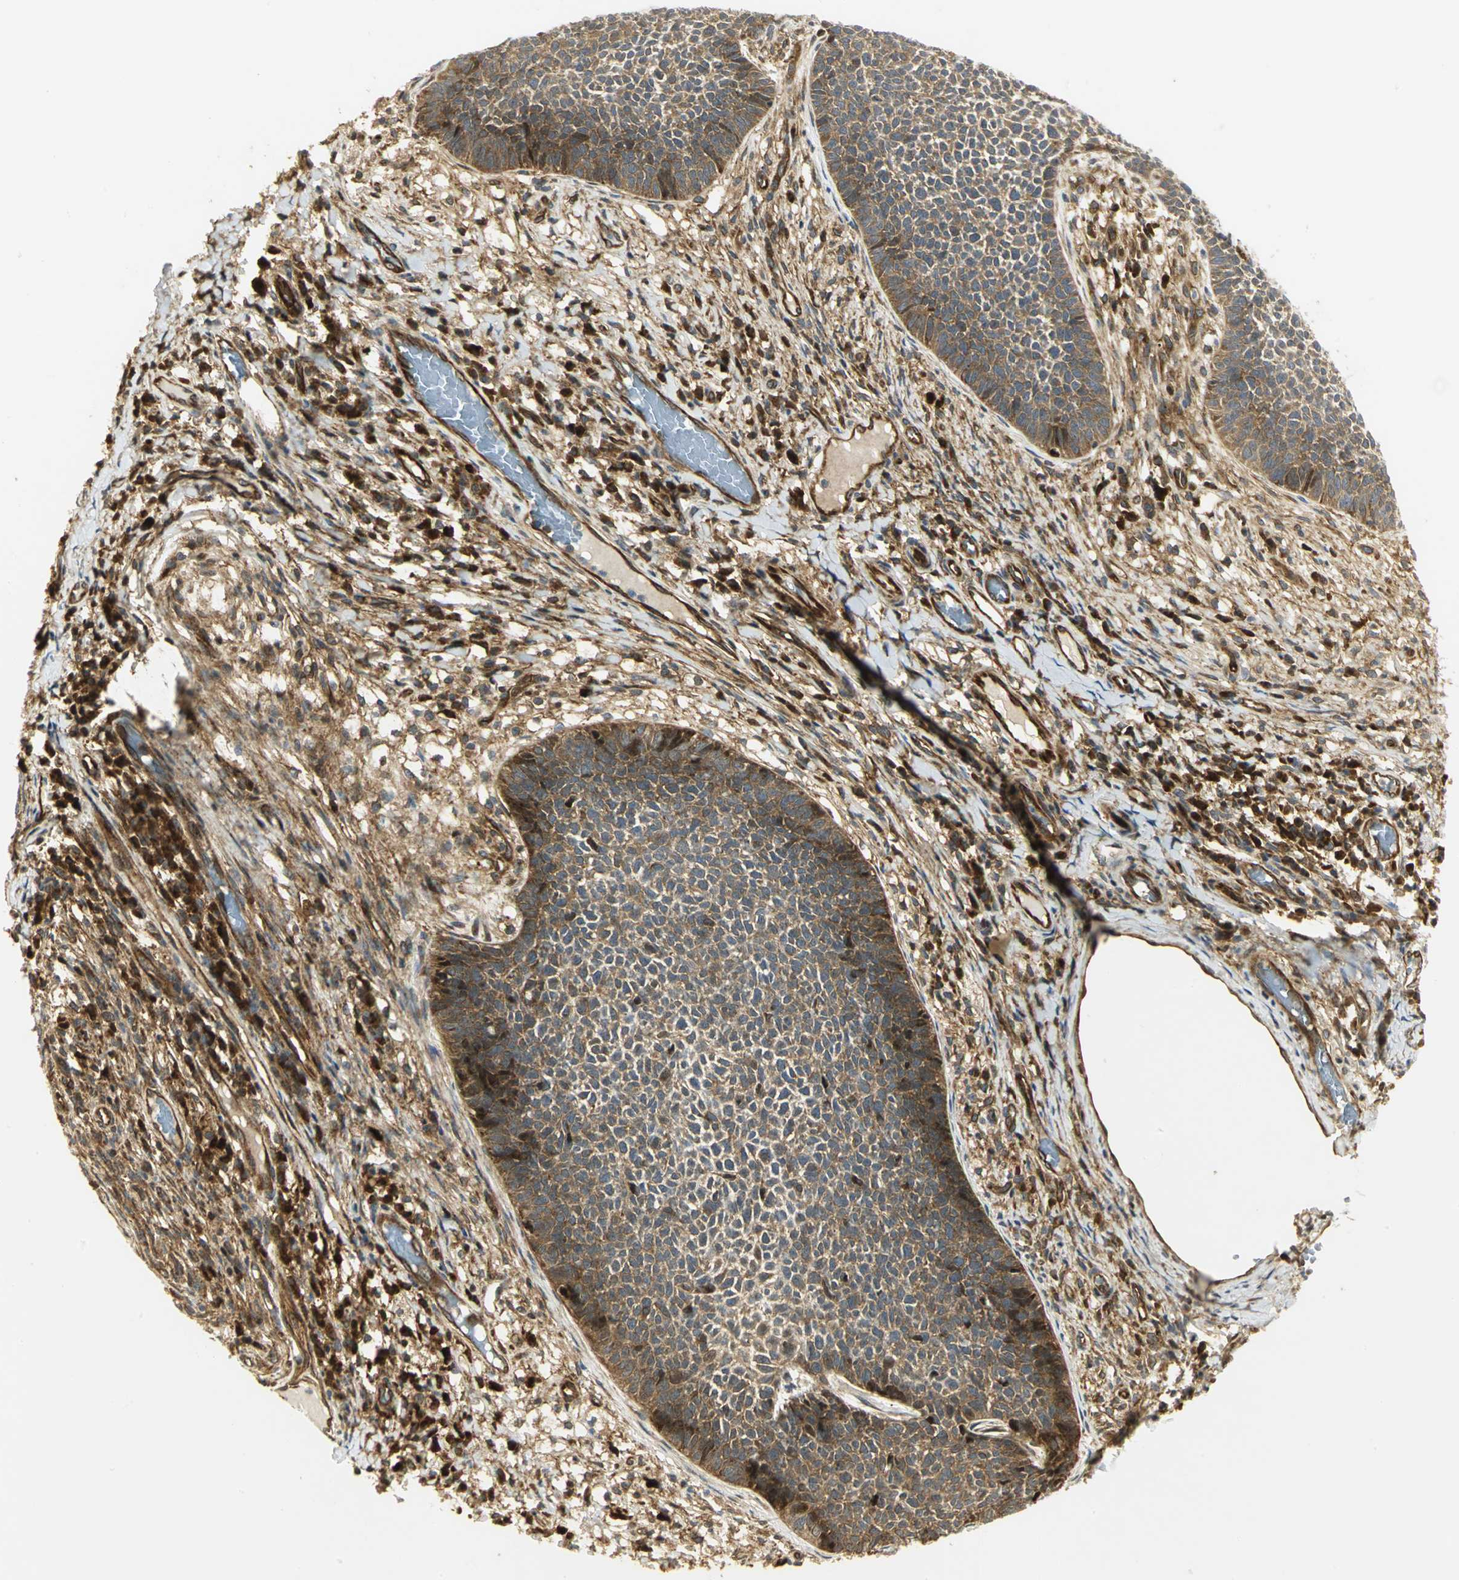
{"staining": {"intensity": "moderate", "quantity": ">75%", "location": "cytoplasmic/membranous,nuclear"}, "tissue": "skin cancer", "cell_type": "Tumor cells", "image_type": "cancer", "snomed": [{"axis": "morphology", "description": "Basal cell carcinoma"}, {"axis": "topography", "description": "Skin"}], "caption": "Skin cancer stained with a brown dye displays moderate cytoplasmic/membranous and nuclear positive positivity in about >75% of tumor cells.", "gene": "EEA1", "patient": {"sex": "female", "age": 84}}